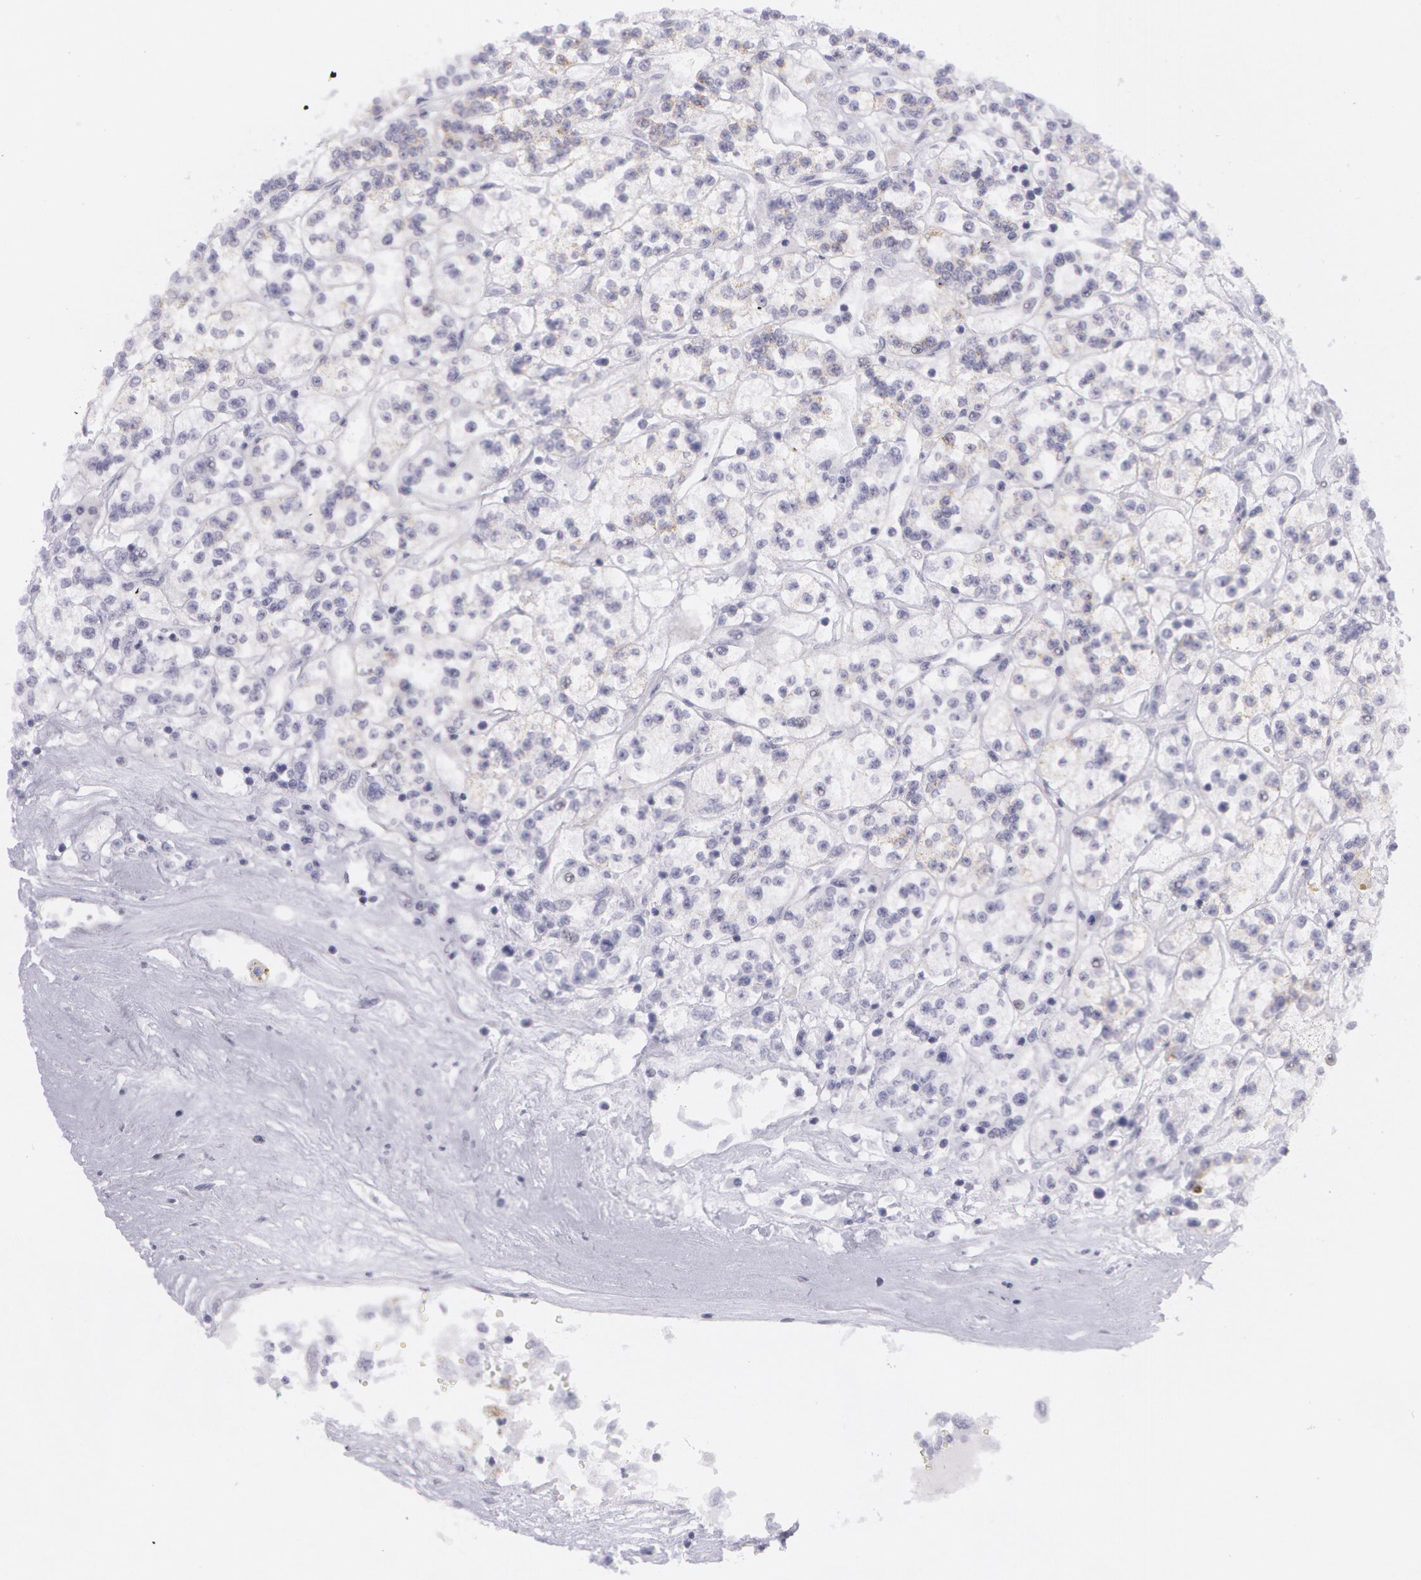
{"staining": {"intensity": "negative", "quantity": "none", "location": "none"}, "tissue": "renal cancer", "cell_type": "Tumor cells", "image_type": "cancer", "snomed": [{"axis": "morphology", "description": "Adenocarcinoma, NOS"}, {"axis": "topography", "description": "Kidney"}], "caption": "DAB immunohistochemical staining of adenocarcinoma (renal) demonstrates no significant positivity in tumor cells.", "gene": "AMACR", "patient": {"sex": "female", "age": 76}}